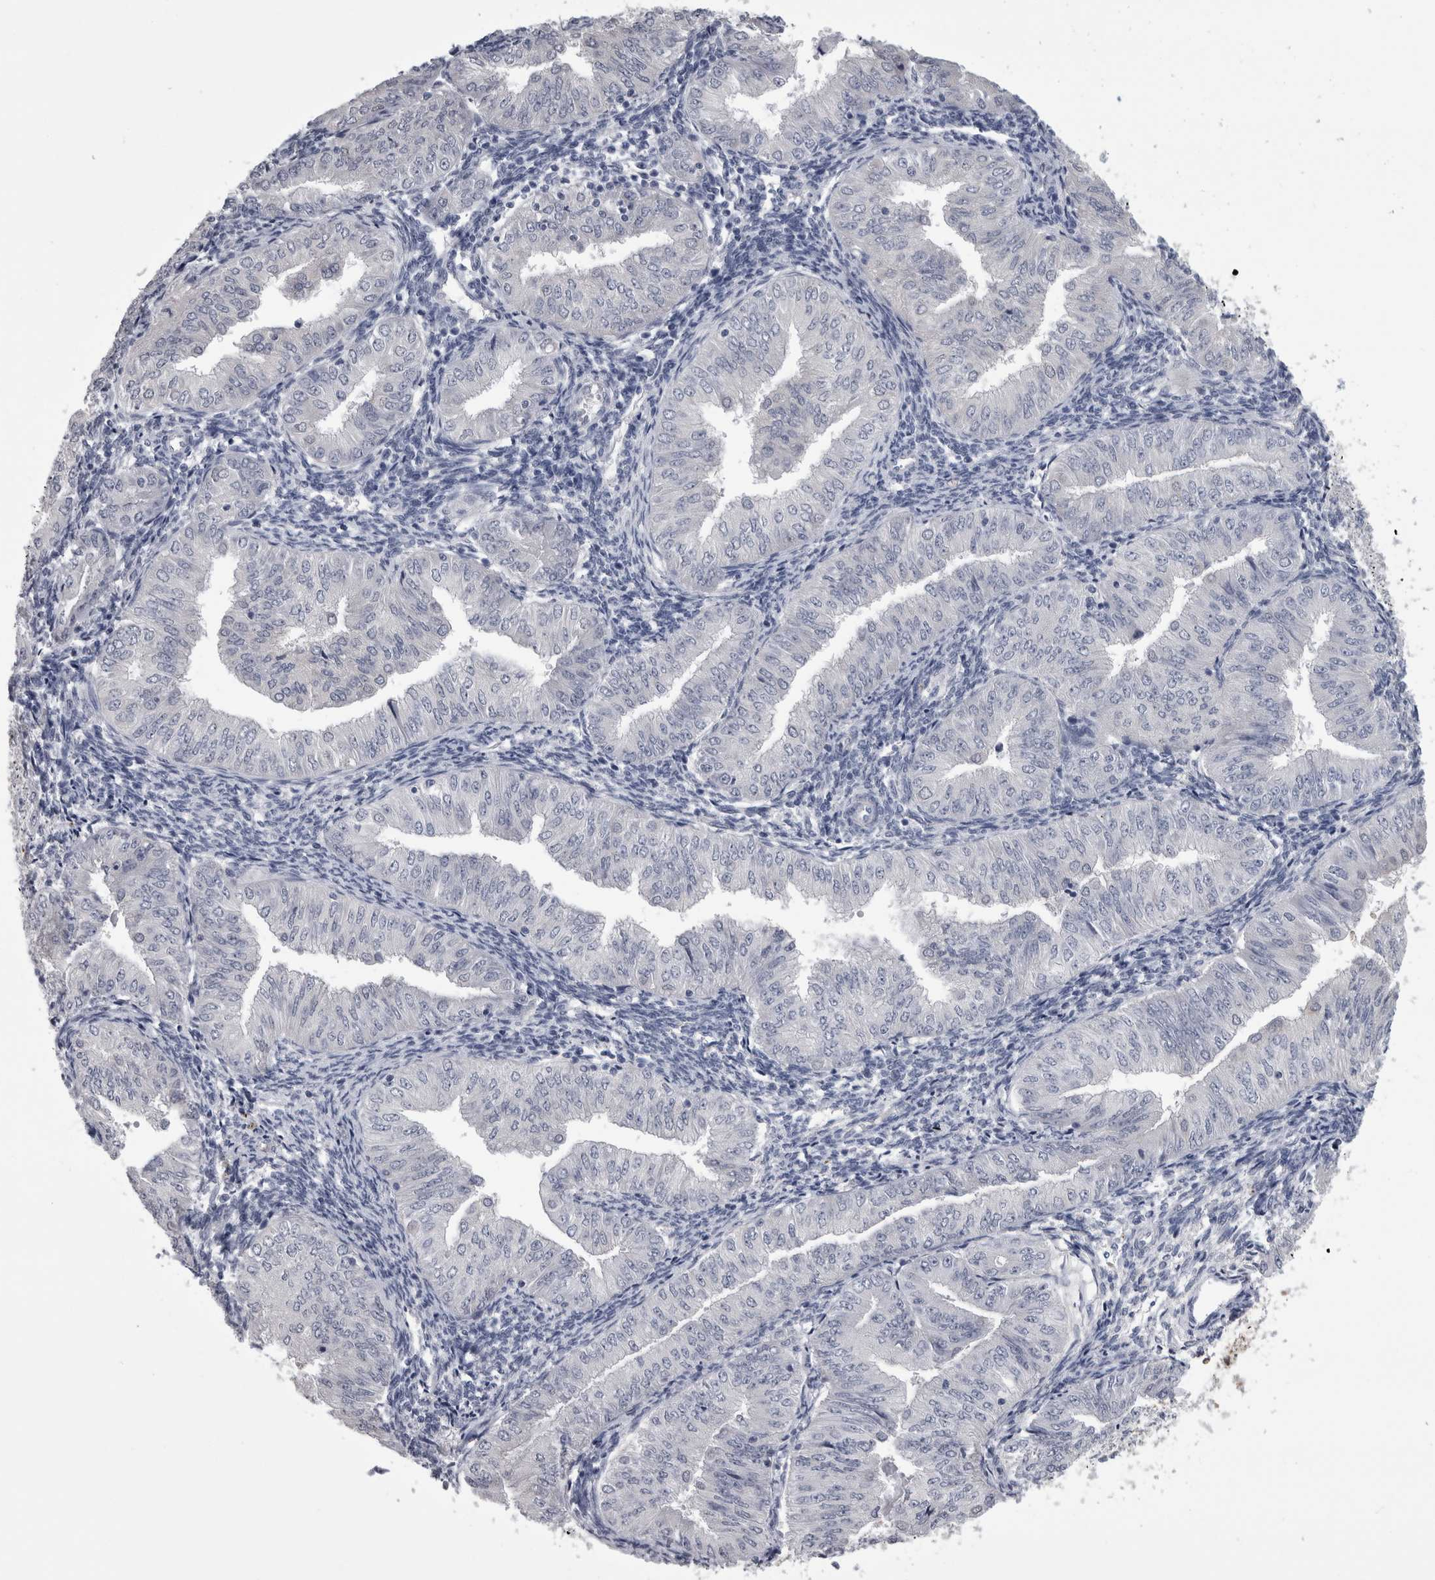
{"staining": {"intensity": "negative", "quantity": "none", "location": "none"}, "tissue": "endometrial cancer", "cell_type": "Tumor cells", "image_type": "cancer", "snomed": [{"axis": "morphology", "description": "Normal tissue, NOS"}, {"axis": "morphology", "description": "Adenocarcinoma, NOS"}, {"axis": "topography", "description": "Endometrium"}], "caption": "Endometrial cancer (adenocarcinoma) stained for a protein using immunohistochemistry (IHC) demonstrates no expression tumor cells.", "gene": "AFMID", "patient": {"sex": "female", "age": 53}}